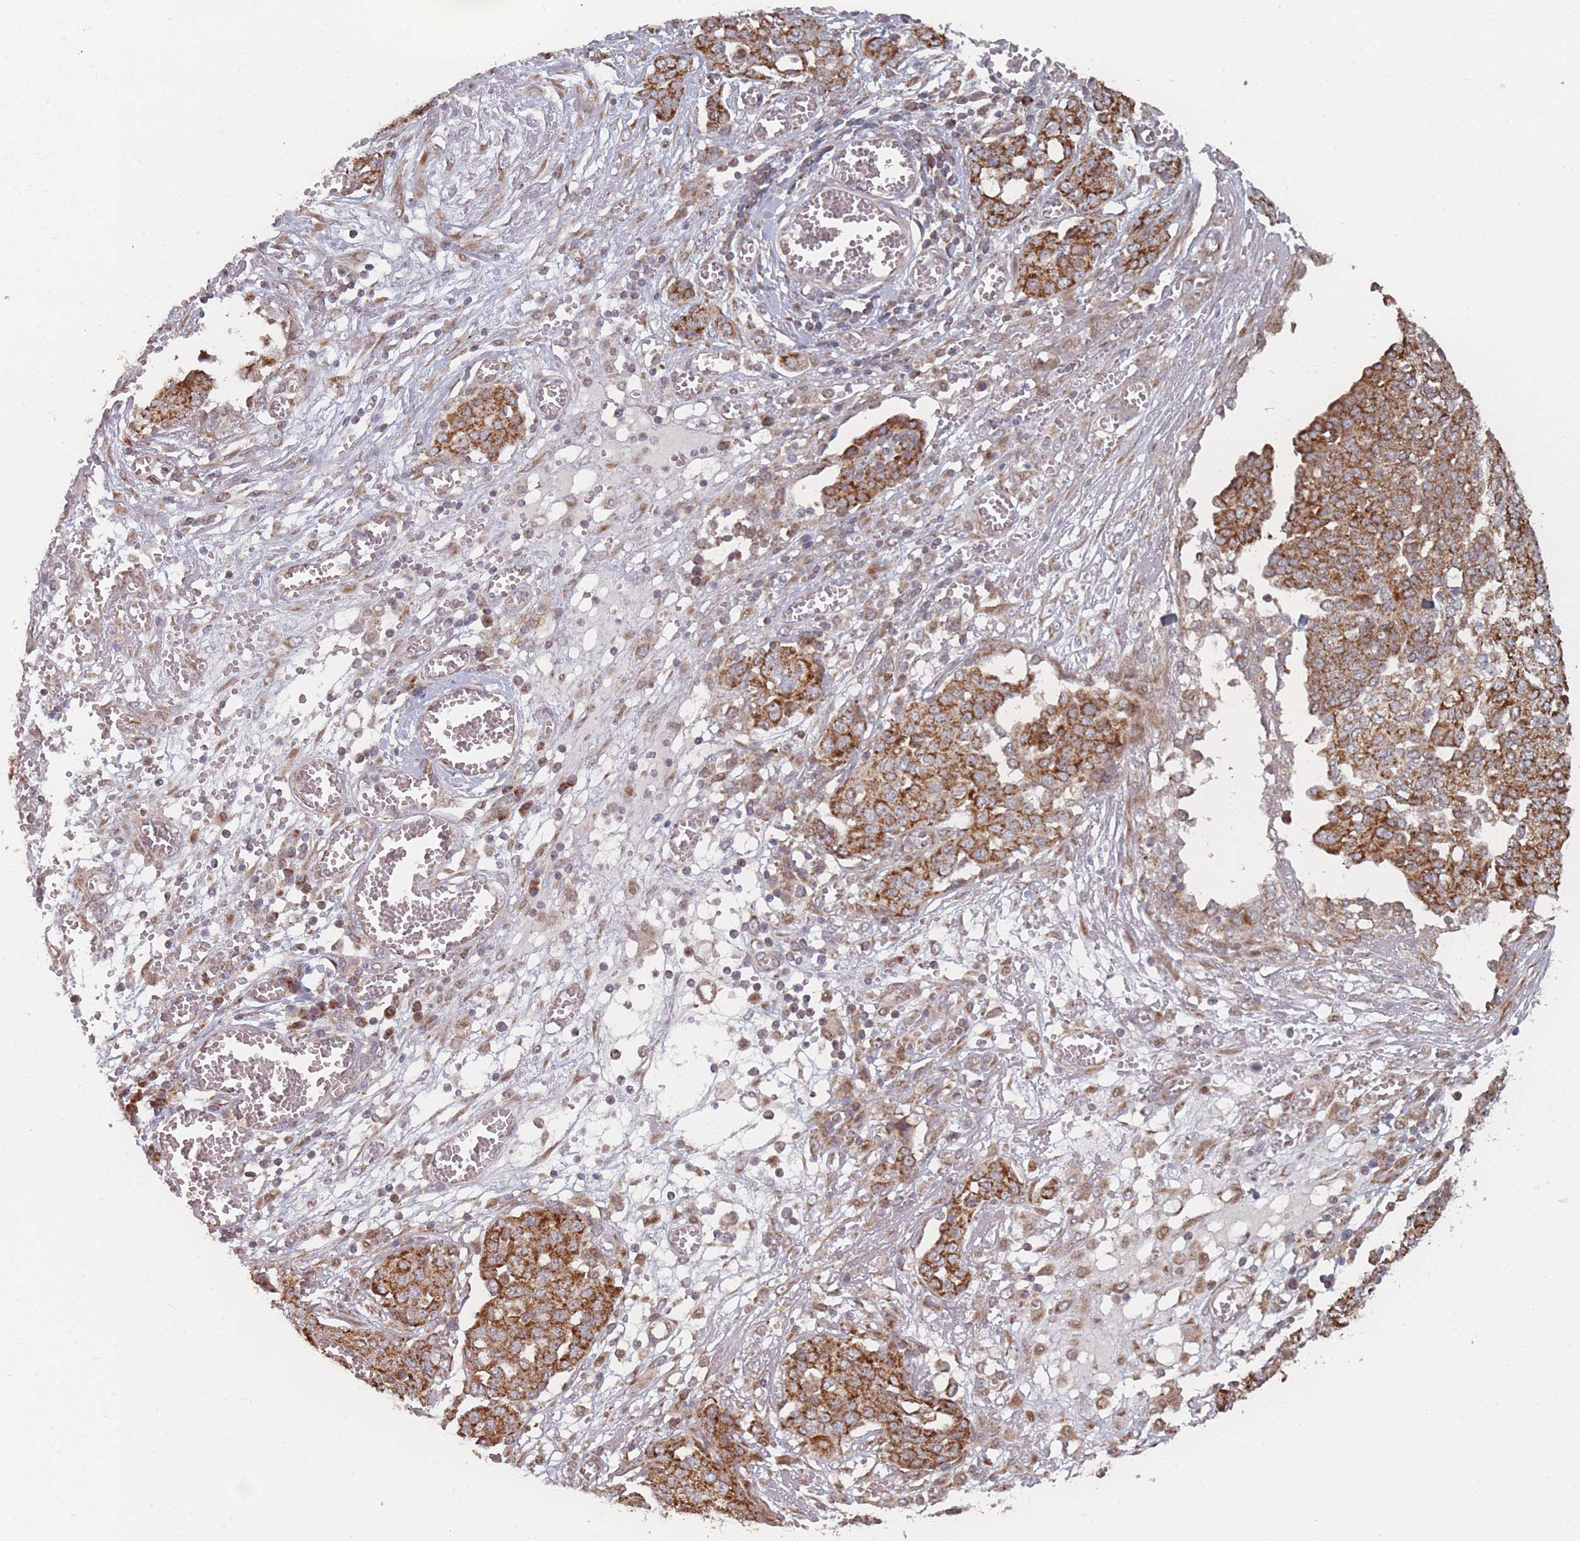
{"staining": {"intensity": "moderate", "quantity": ">75%", "location": "cytoplasmic/membranous"}, "tissue": "ovarian cancer", "cell_type": "Tumor cells", "image_type": "cancer", "snomed": [{"axis": "morphology", "description": "Cystadenocarcinoma, serous, NOS"}, {"axis": "topography", "description": "Soft tissue"}, {"axis": "topography", "description": "Ovary"}], "caption": "Ovarian cancer (serous cystadenocarcinoma) stained with a protein marker displays moderate staining in tumor cells.", "gene": "PSMB3", "patient": {"sex": "female", "age": 57}}